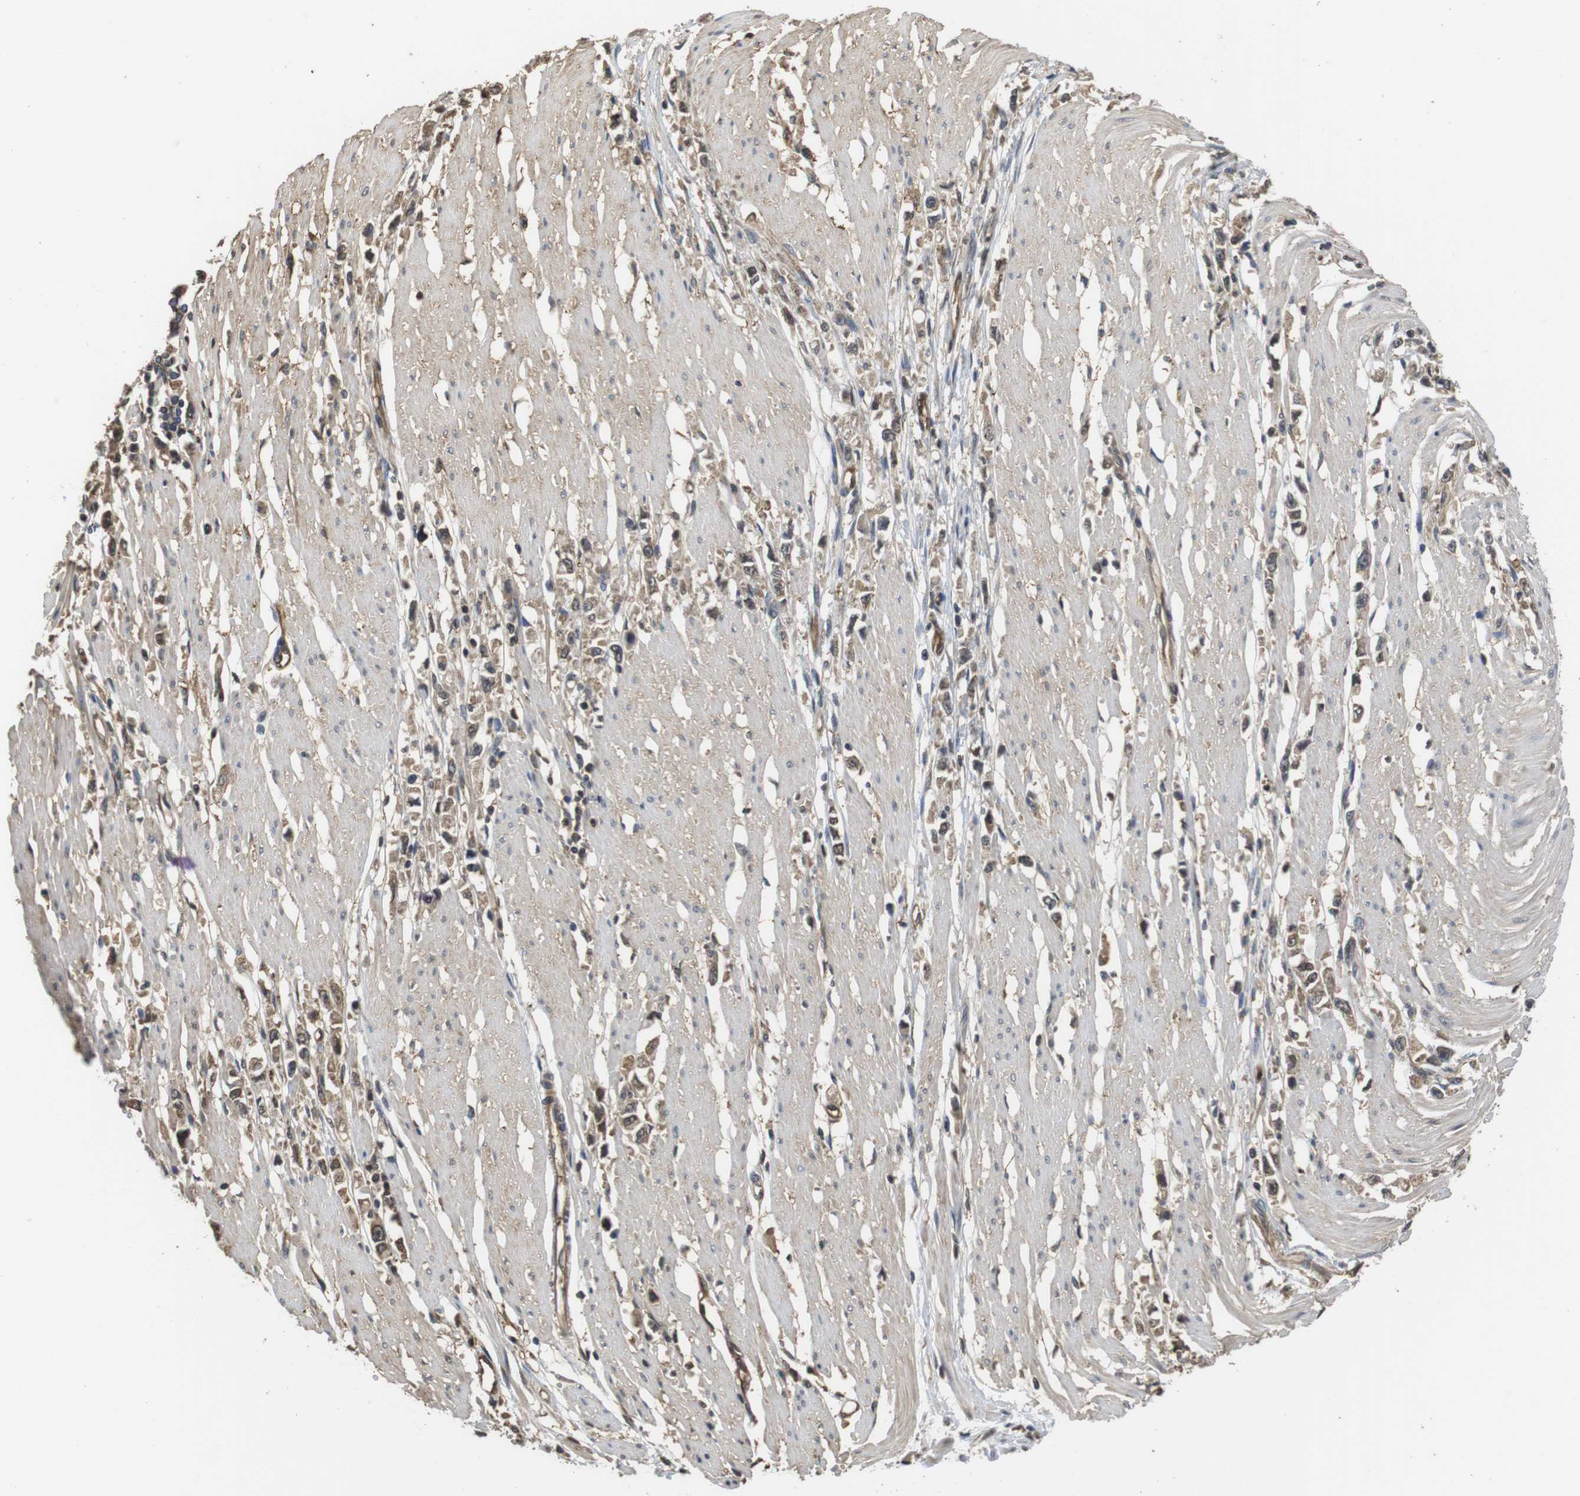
{"staining": {"intensity": "weak", "quantity": ">75%", "location": "cytoplasmic/membranous,nuclear"}, "tissue": "stomach cancer", "cell_type": "Tumor cells", "image_type": "cancer", "snomed": [{"axis": "morphology", "description": "Adenocarcinoma, NOS"}, {"axis": "topography", "description": "Stomach"}], "caption": "Human stomach cancer (adenocarcinoma) stained with a protein marker demonstrates weak staining in tumor cells.", "gene": "LDHA", "patient": {"sex": "female", "age": 59}}